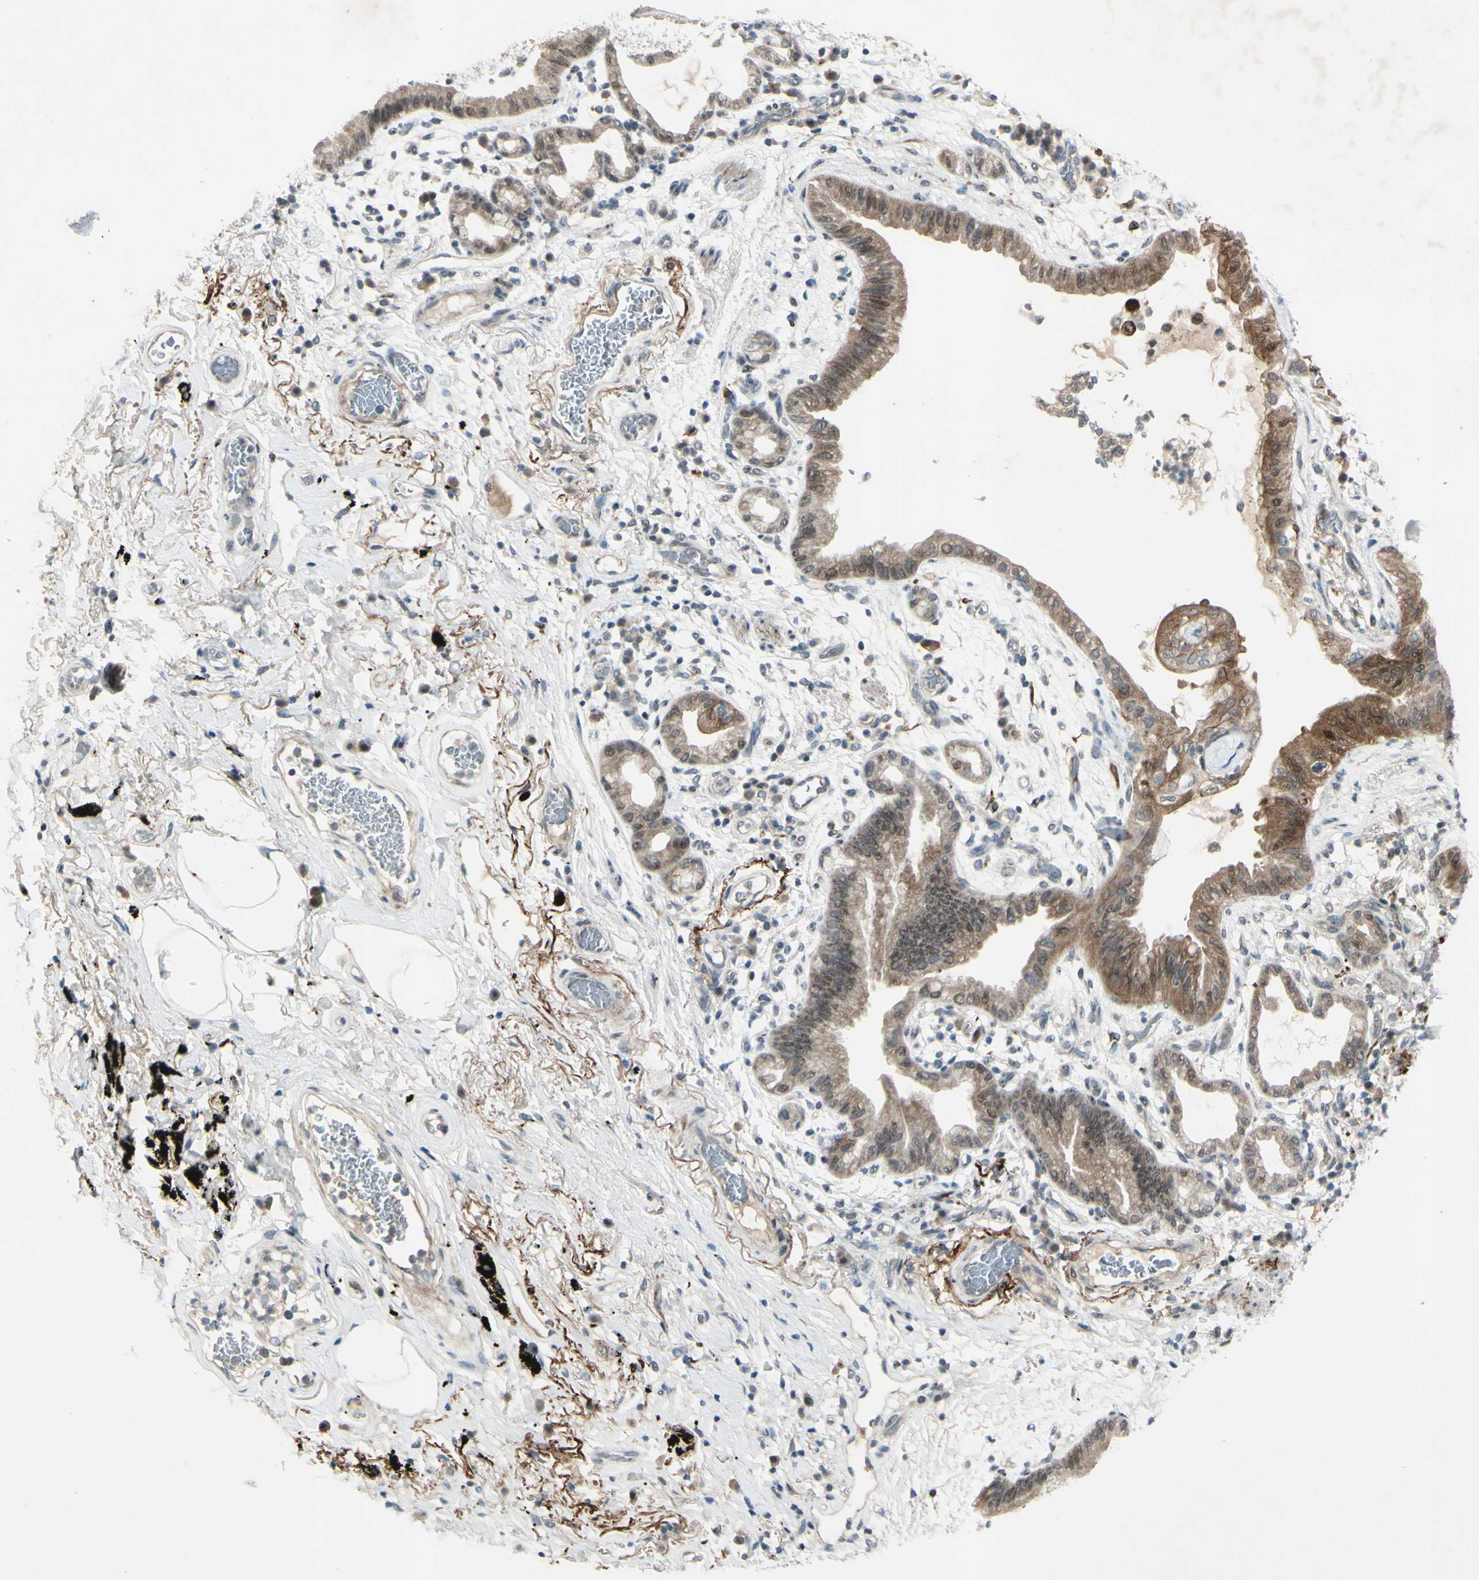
{"staining": {"intensity": "moderate", "quantity": ">75%", "location": "cytoplasmic/membranous"}, "tissue": "lung cancer", "cell_type": "Tumor cells", "image_type": "cancer", "snomed": [{"axis": "morphology", "description": "Adenocarcinoma, NOS"}, {"axis": "topography", "description": "Lung"}], "caption": "Immunohistochemistry histopathology image of human adenocarcinoma (lung) stained for a protein (brown), which reveals medium levels of moderate cytoplasmic/membranous expression in approximately >75% of tumor cells.", "gene": "FGFR2", "patient": {"sex": "female", "age": 70}}